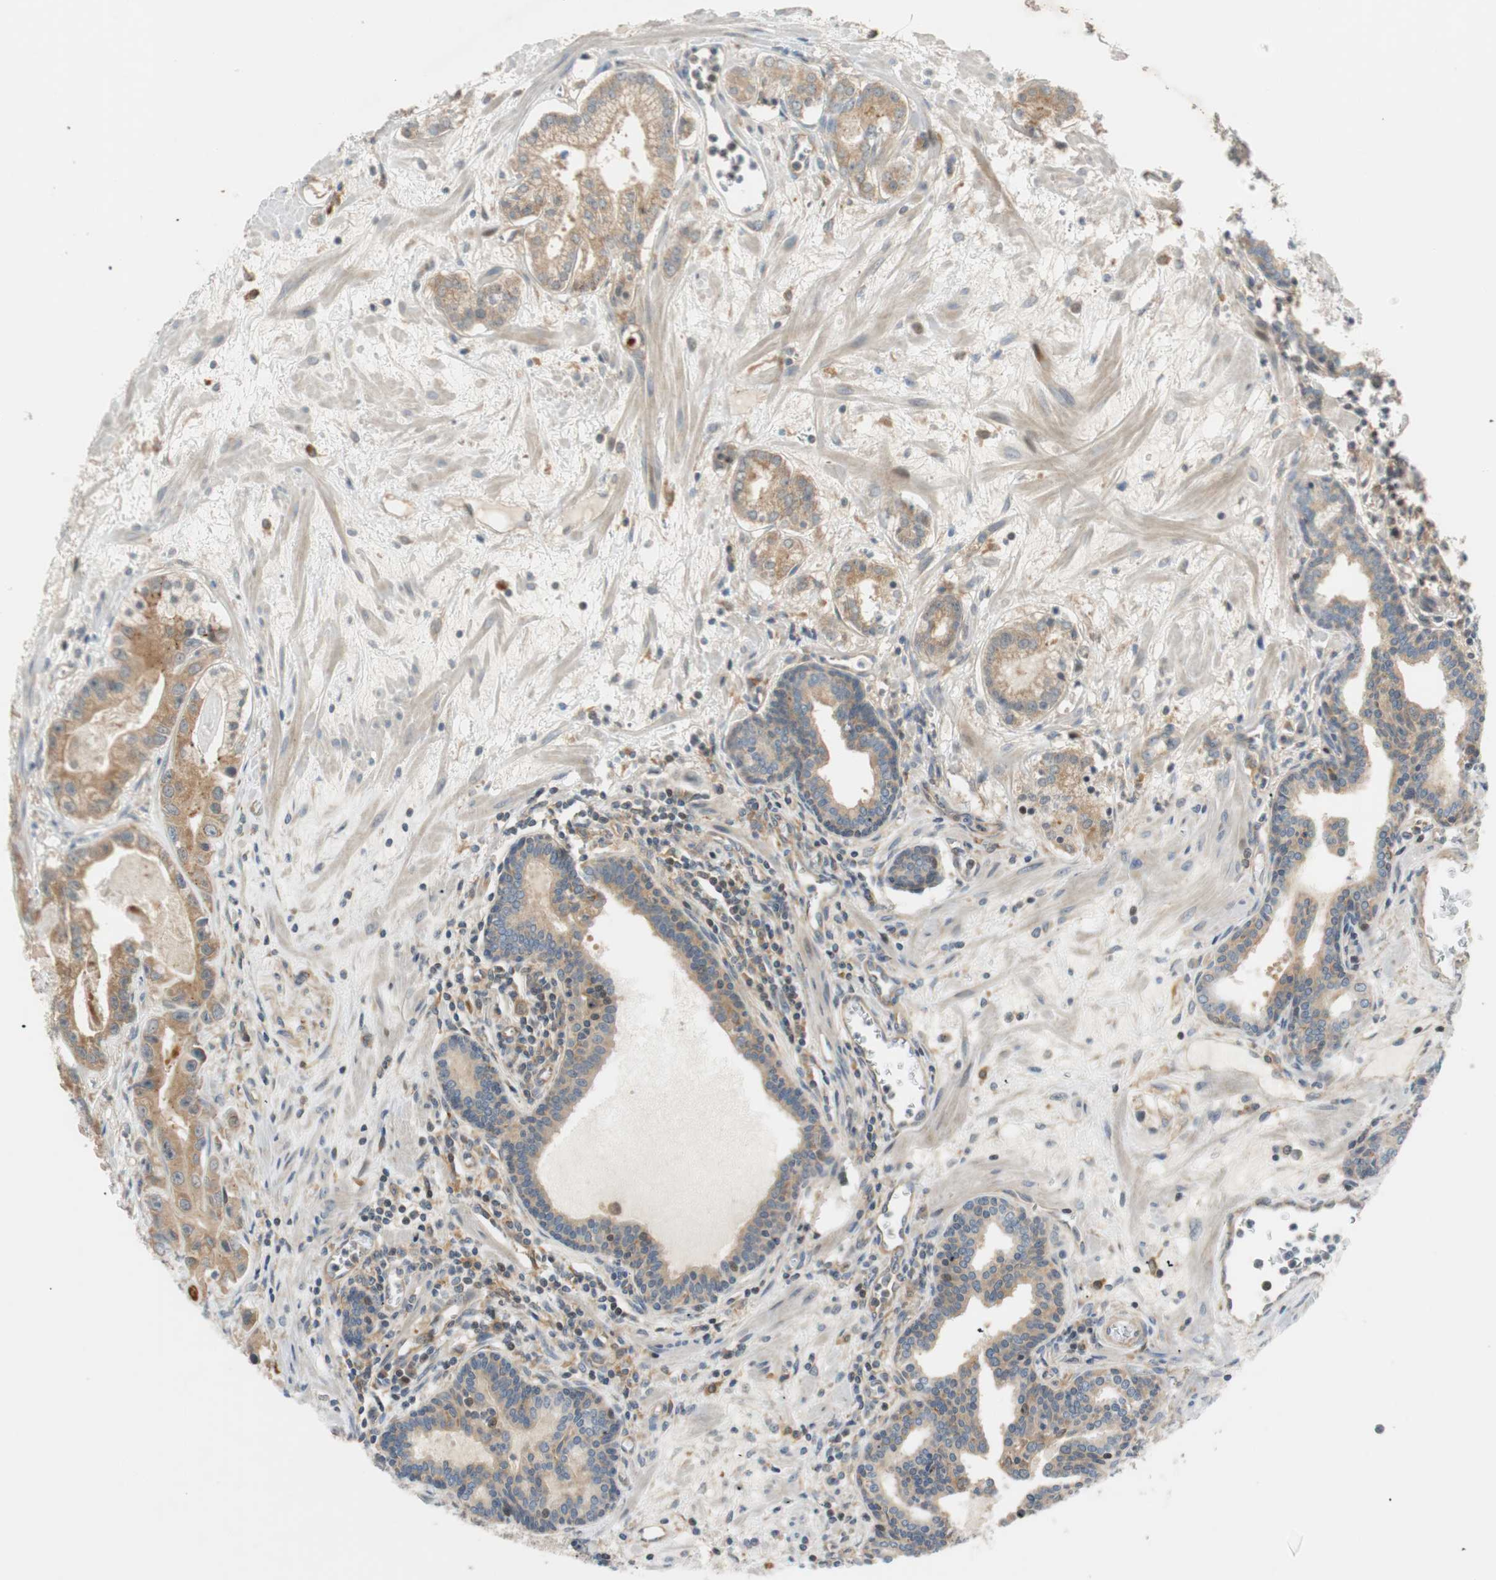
{"staining": {"intensity": "moderate", "quantity": ">75%", "location": "cytoplasmic/membranous"}, "tissue": "prostate cancer", "cell_type": "Tumor cells", "image_type": "cancer", "snomed": [{"axis": "morphology", "description": "Adenocarcinoma, Low grade"}, {"axis": "topography", "description": "Prostate"}], "caption": "A medium amount of moderate cytoplasmic/membranous staining is appreciated in approximately >75% of tumor cells in prostate cancer tissue.", "gene": "GATD1", "patient": {"sex": "male", "age": 59}}